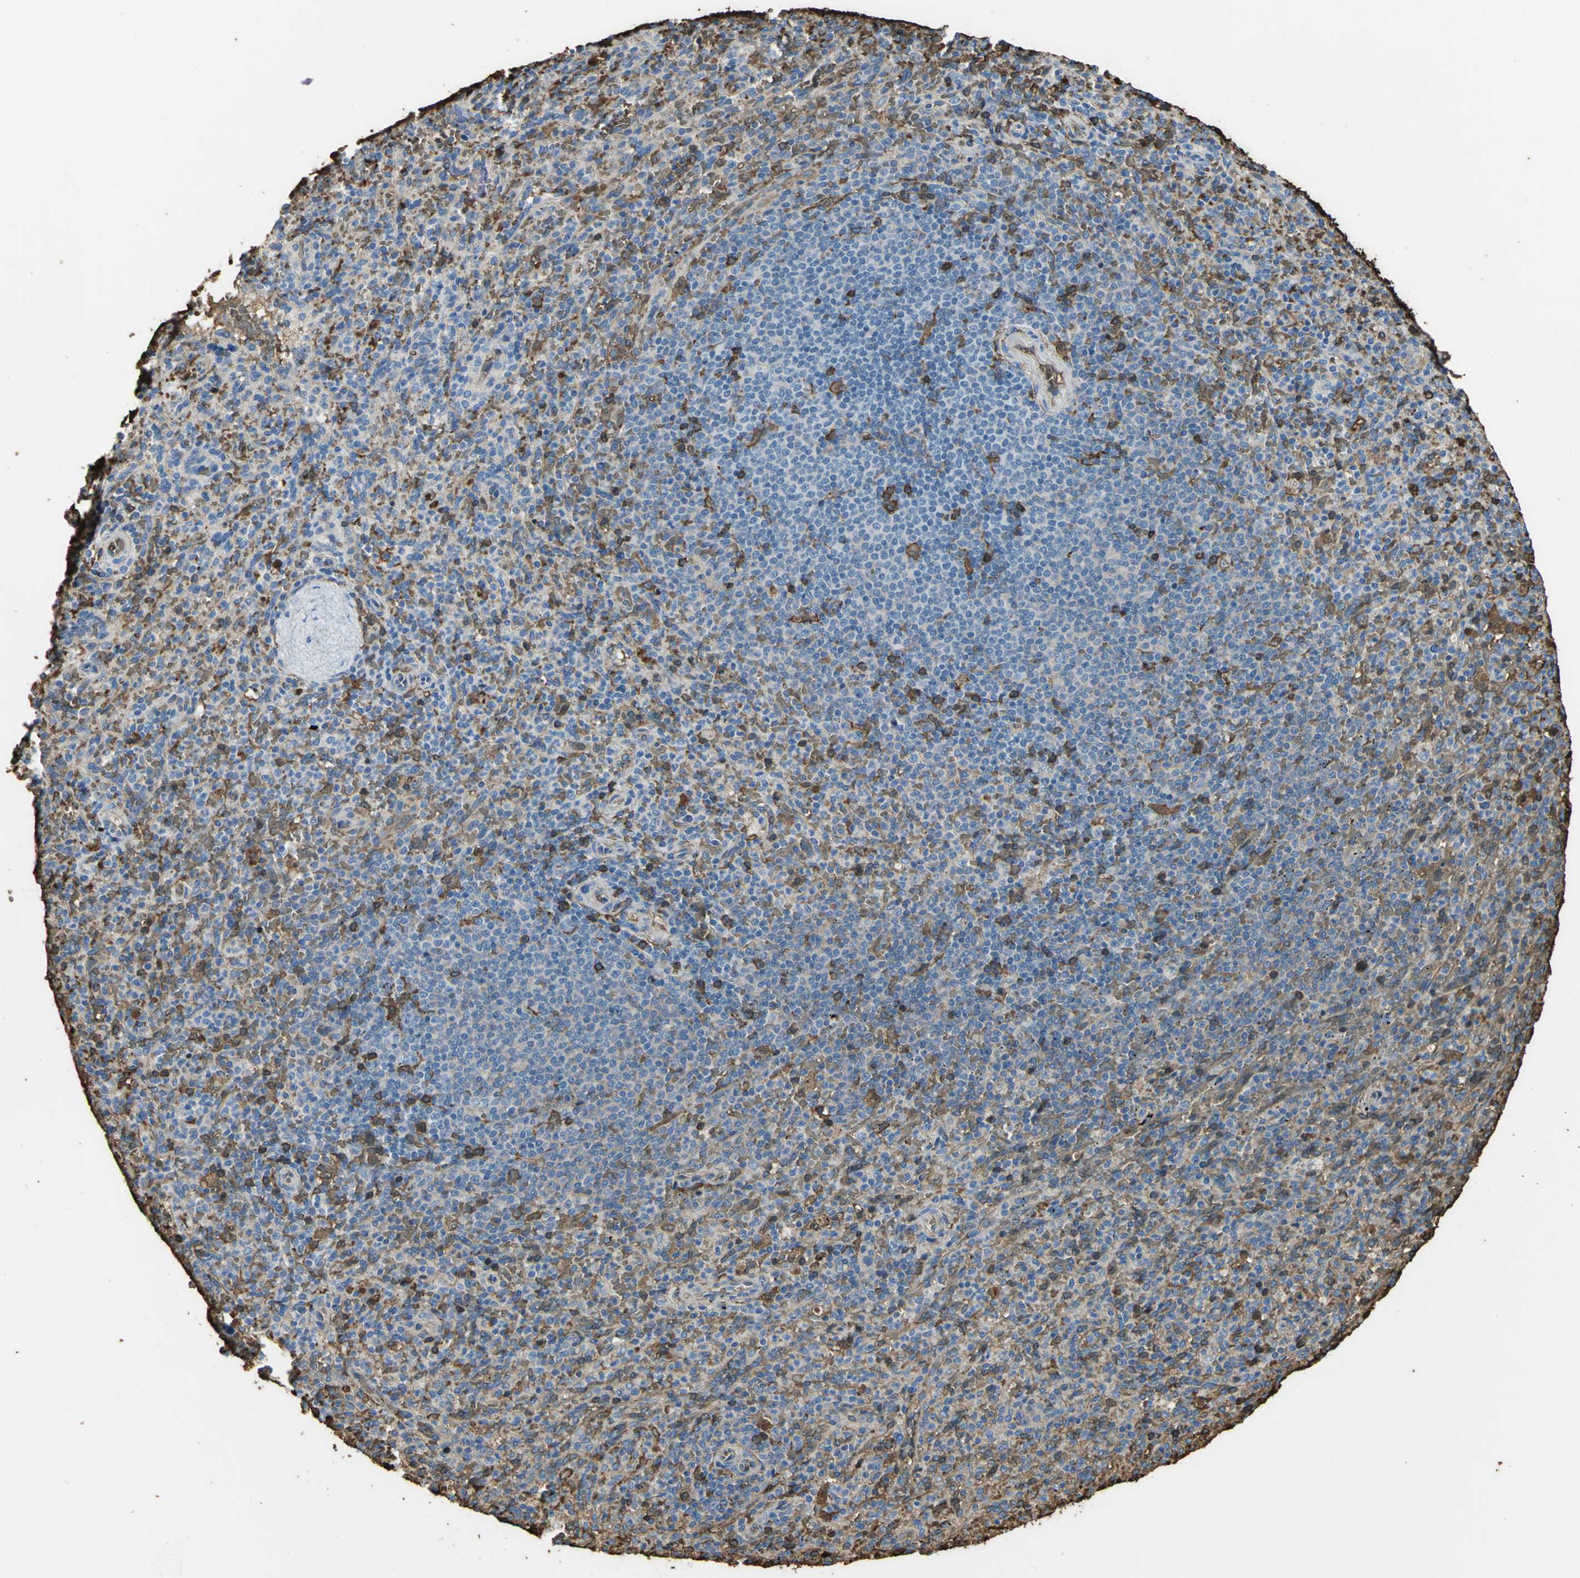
{"staining": {"intensity": "moderate", "quantity": "25%-75%", "location": "cytoplasmic/membranous"}, "tissue": "spleen", "cell_type": "Cells in red pulp", "image_type": "normal", "snomed": [{"axis": "morphology", "description": "Normal tissue, NOS"}, {"axis": "topography", "description": "Spleen"}], "caption": "Protein expression analysis of benign spleen demonstrates moderate cytoplasmic/membranous positivity in approximately 25%-75% of cells in red pulp.", "gene": "TREM1", "patient": {"sex": "male", "age": 36}}